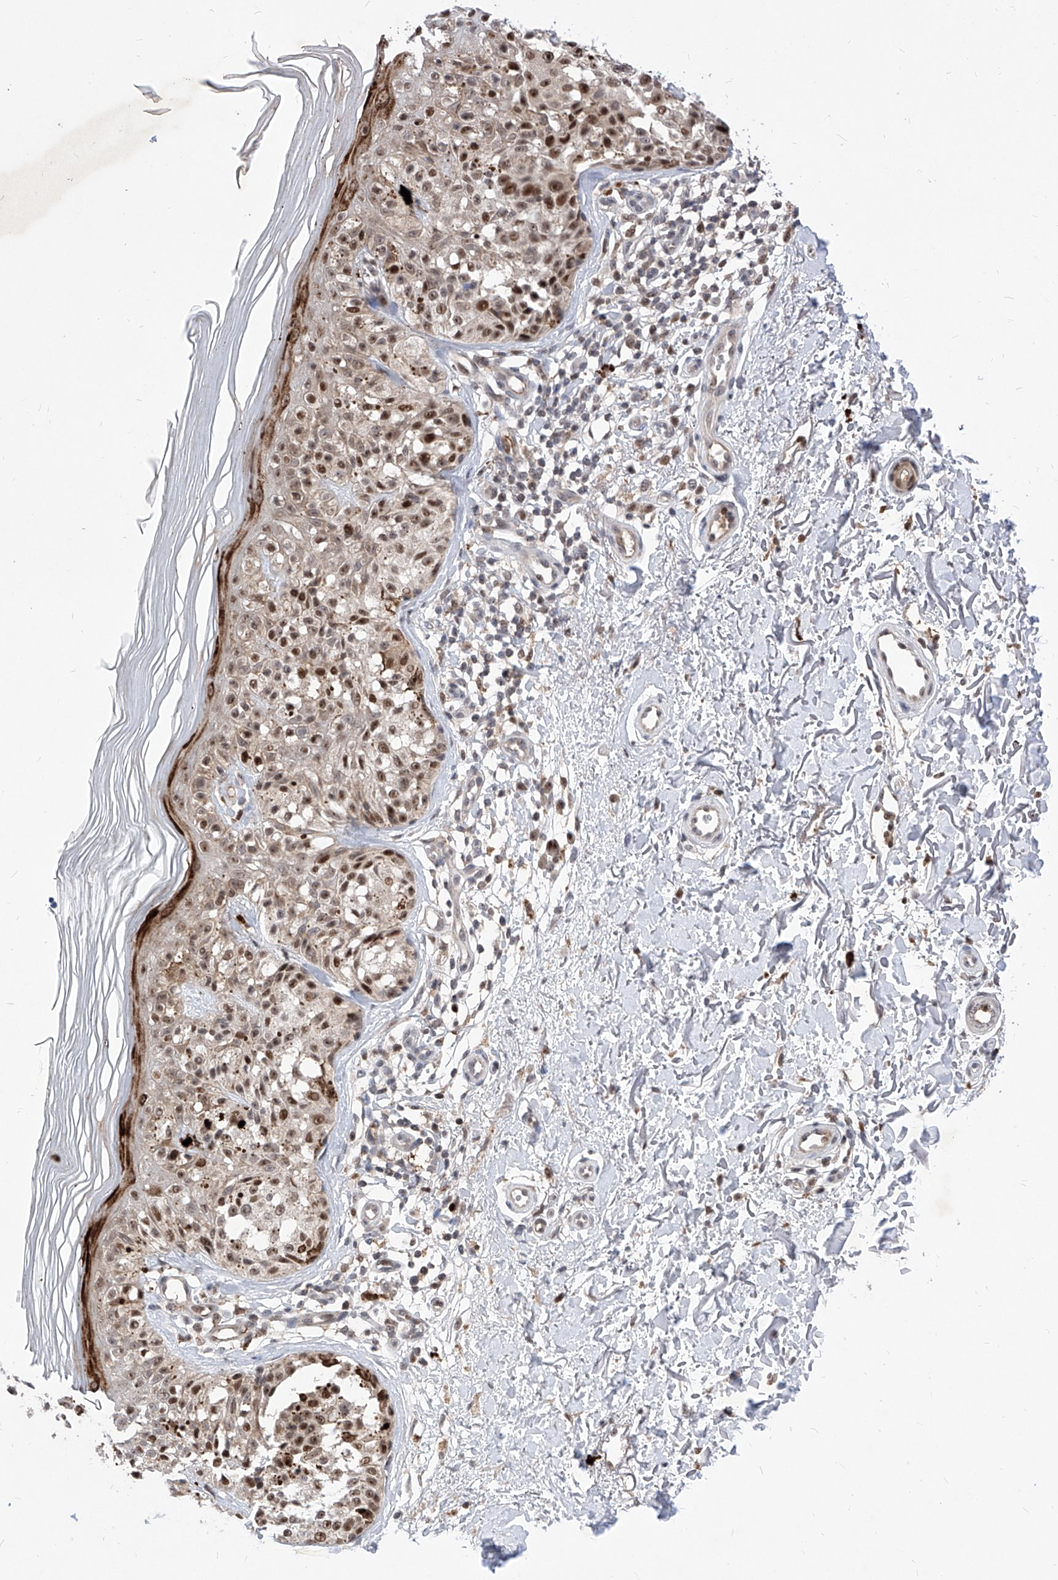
{"staining": {"intensity": "moderate", "quantity": ">75%", "location": "nuclear"}, "tissue": "melanoma", "cell_type": "Tumor cells", "image_type": "cancer", "snomed": [{"axis": "morphology", "description": "Malignant melanoma, NOS"}, {"axis": "topography", "description": "Skin"}], "caption": "A brown stain shows moderate nuclear positivity of a protein in malignant melanoma tumor cells.", "gene": "LGR4", "patient": {"sex": "female", "age": 50}}